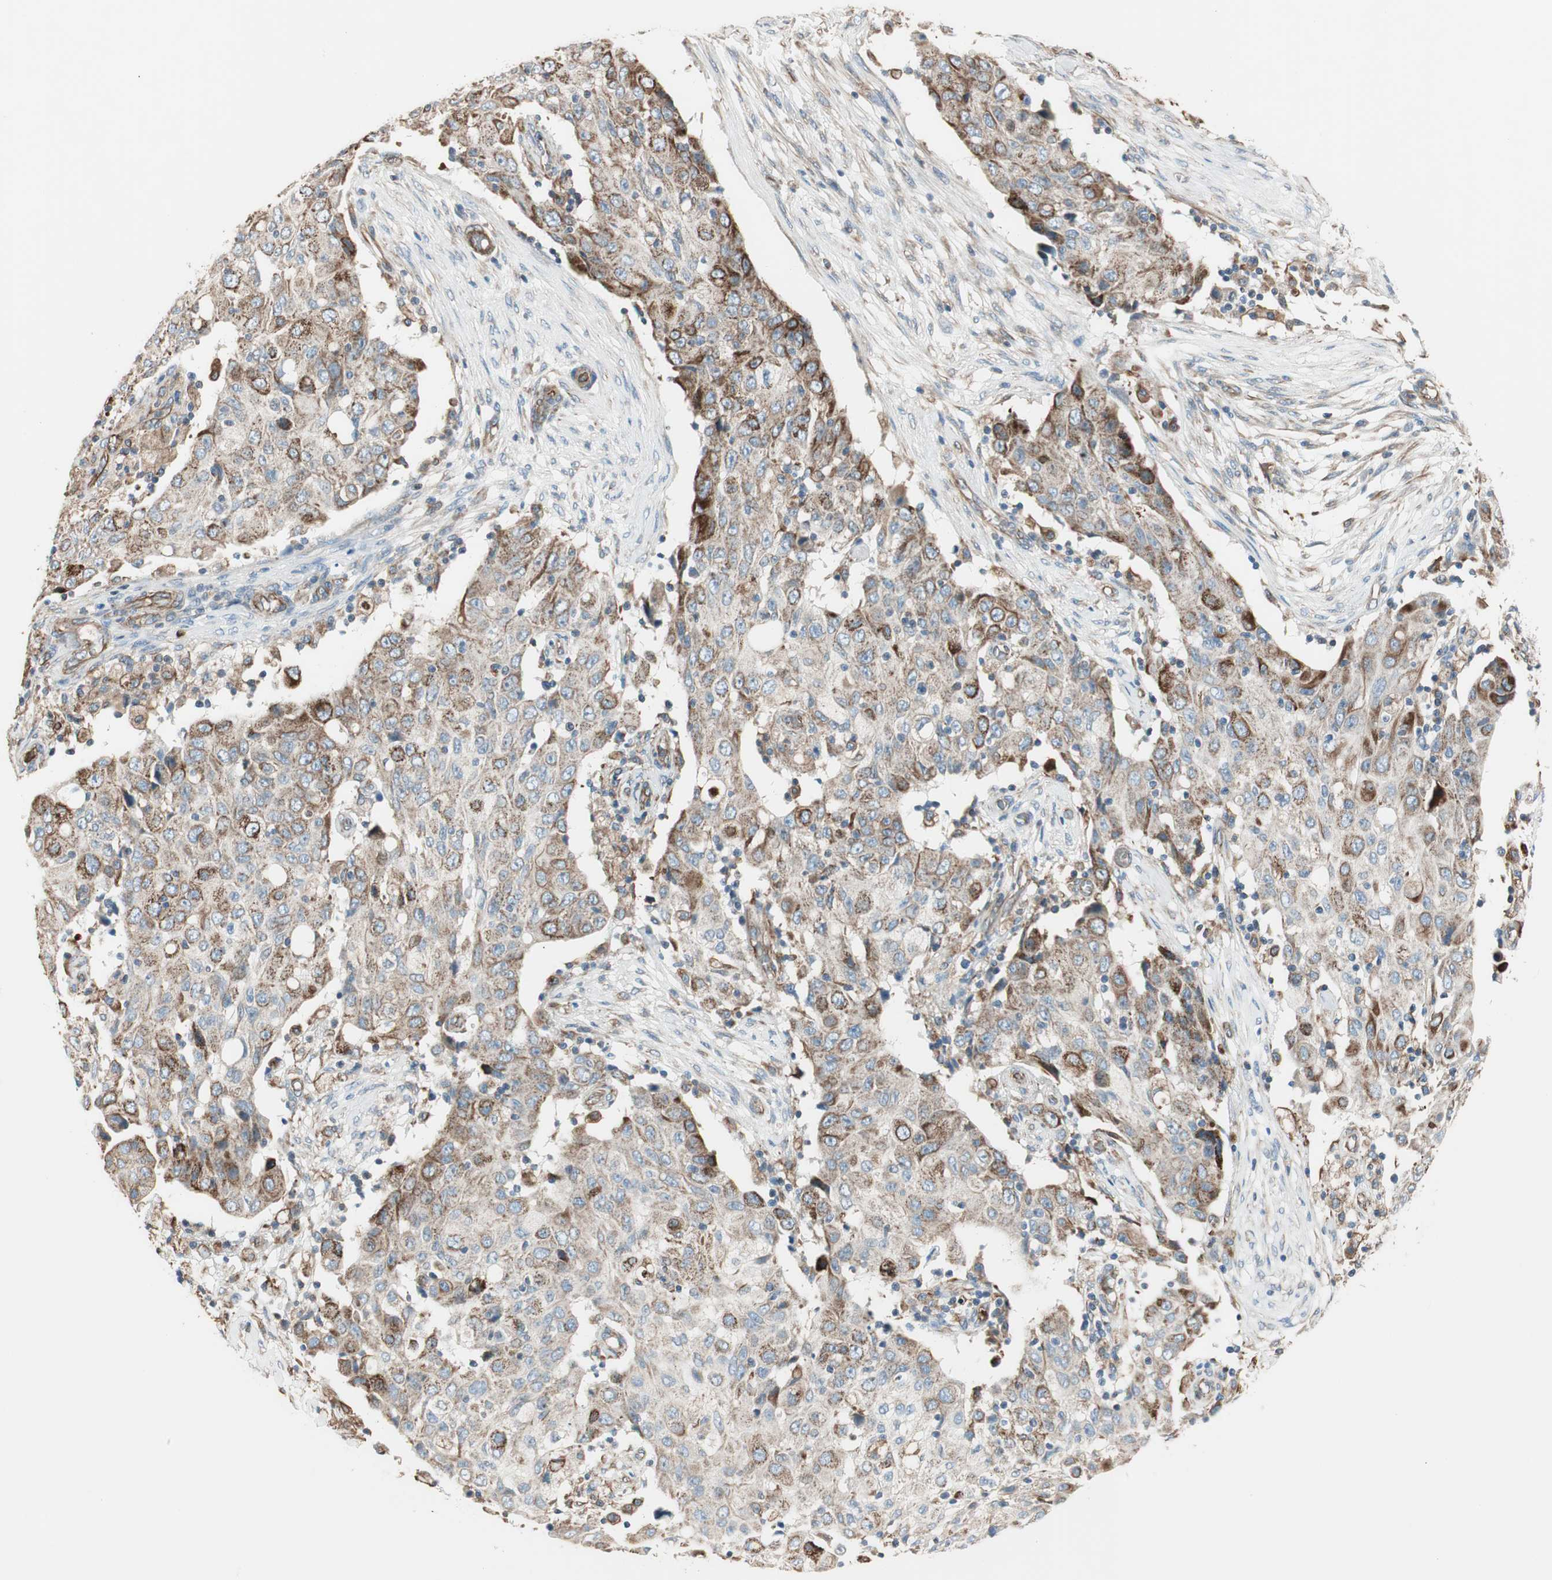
{"staining": {"intensity": "moderate", "quantity": "25%-75%", "location": "cytoplasmic/membranous"}, "tissue": "ovarian cancer", "cell_type": "Tumor cells", "image_type": "cancer", "snomed": [{"axis": "morphology", "description": "Carcinoma, endometroid"}, {"axis": "topography", "description": "Ovary"}], "caption": "This is a photomicrograph of IHC staining of ovarian cancer, which shows moderate expression in the cytoplasmic/membranous of tumor cells.", "gene": "SRCIN1", "patient": {"sex": "female", "age": 42}}